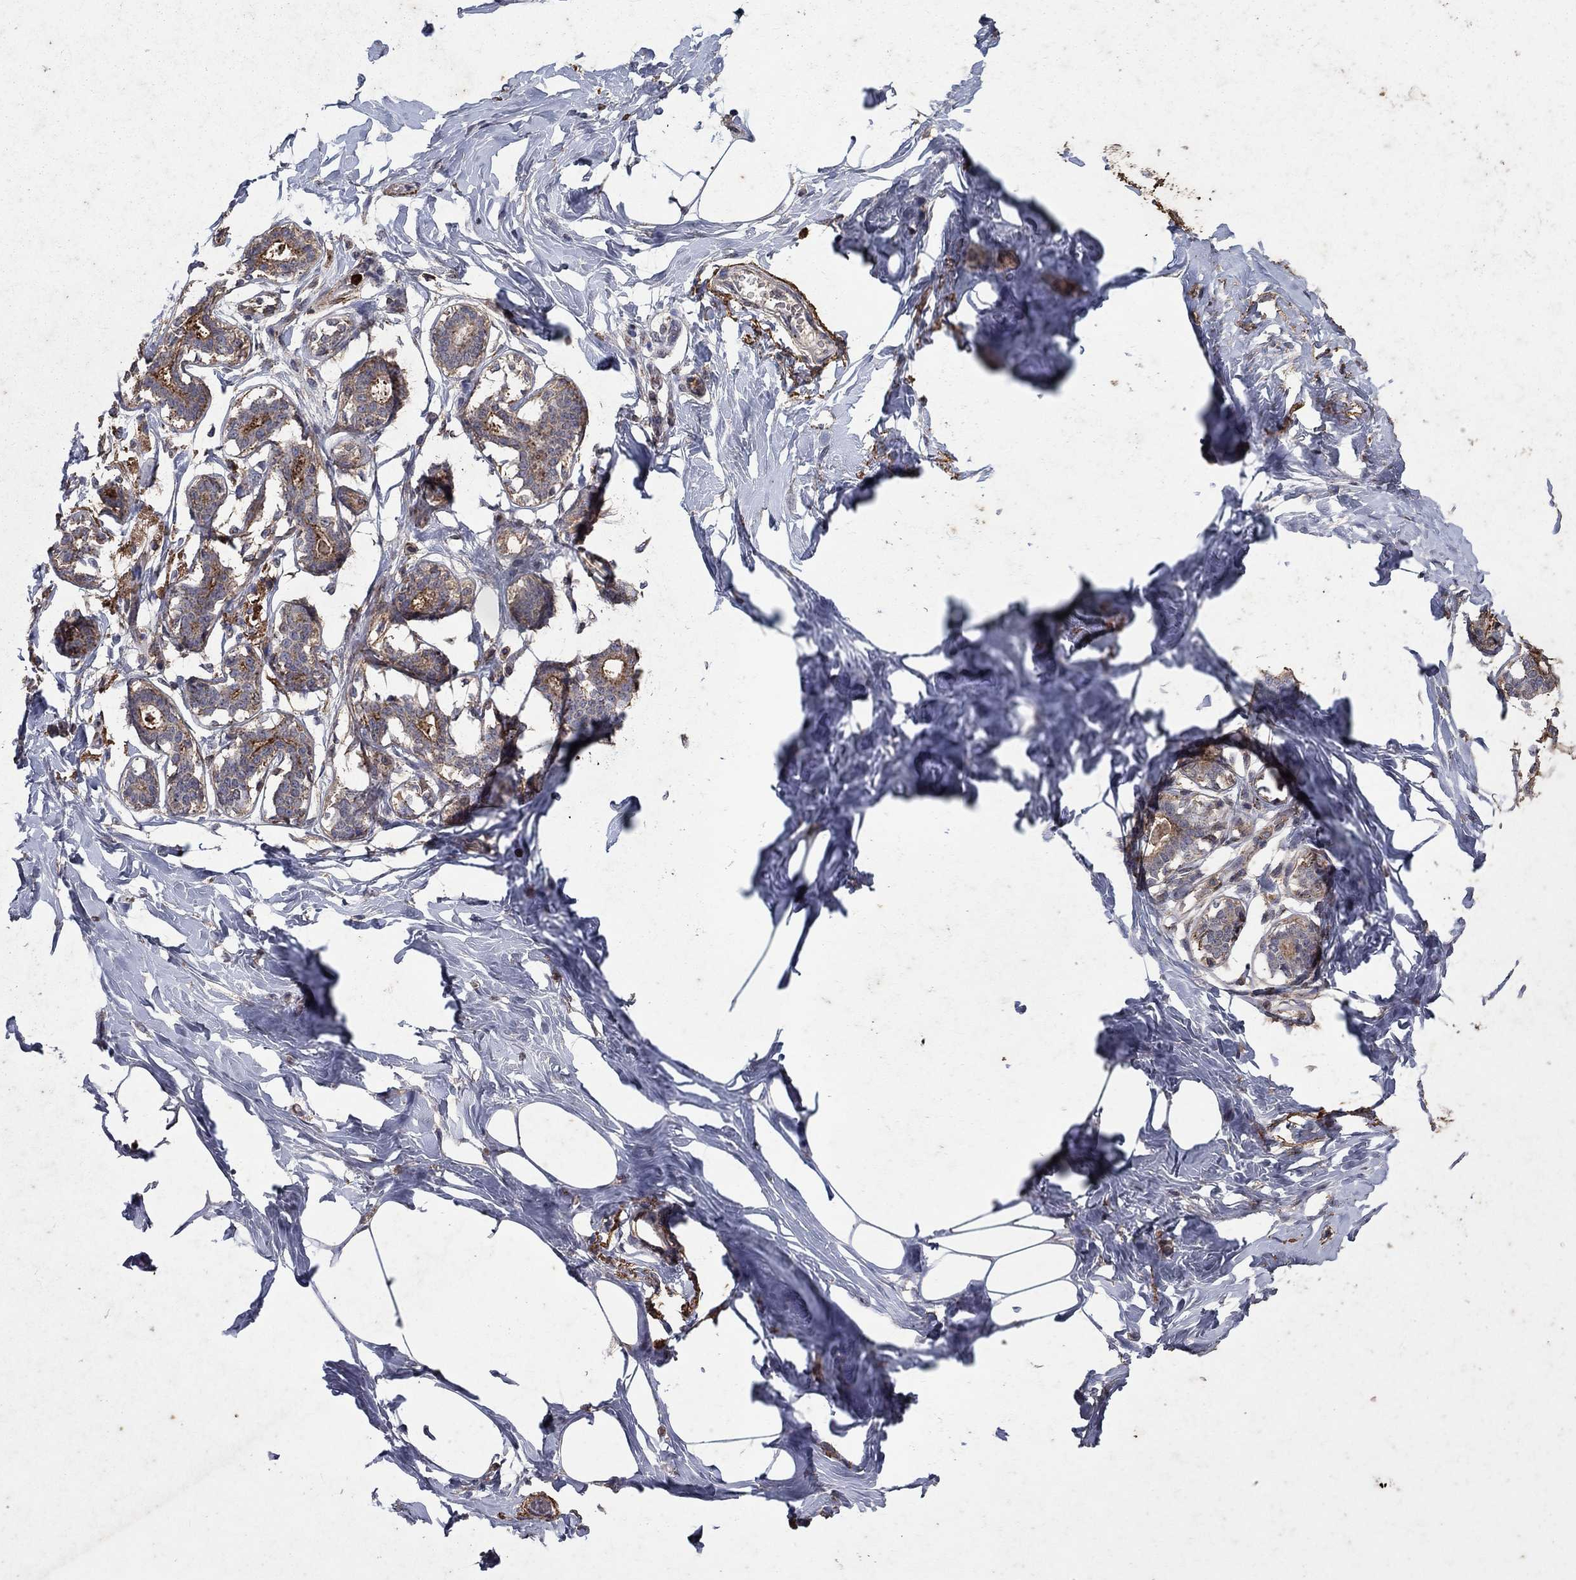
{"staining": {"intensity": "negative", "quantity": "none", "location": "none"}, "tissue": "breast", "cell_type": "Adipocytes", "image_type": "normal", "snomed": [{"axis": "morphology", "description": "Normal tissue, NOS"}, {"axis": "morphology", "description": "Lobular carcinoma, in situ"}, {"axis": "topography", "description": "Breast"}], "caption": "This is an immunohistochemistry (IHC) histopathology image of unremarkable breast. There is no positivity in adipocytes.", "gene": "CD24", "patient": {"sex": "female", "age": 35}}